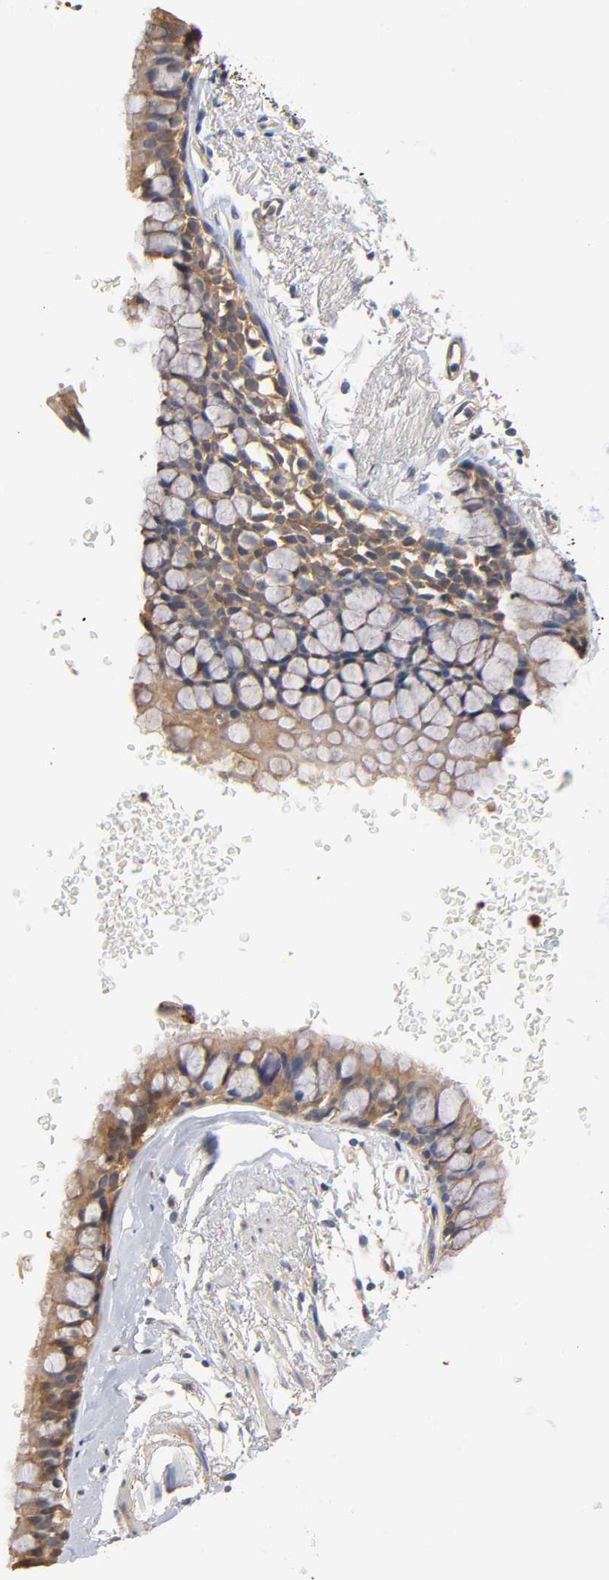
{"staining": {"intensity": "moderate", "quantity": ">75%", "location": "cytoplasmic/membranous"}, "tissue": "bronchus", "cell_type": "Respiratory epithelial cells", "image_type": "normal", "snomed": [{"axis": "morphology", "description": "Normal tissue, NOS"}, {"axis": "topography", "description": "Bronchus"}], "caption": "This micrograph shows normal bronchus stained with IHC to label a protein in brown. The cytoplasmic/membranous of respiratory epithelial cells show moderate positivity for the protein. Nuclei are counter-stained blue.", "gene": "ALDOA", "patient": {"sex": "female", "age": 73}}